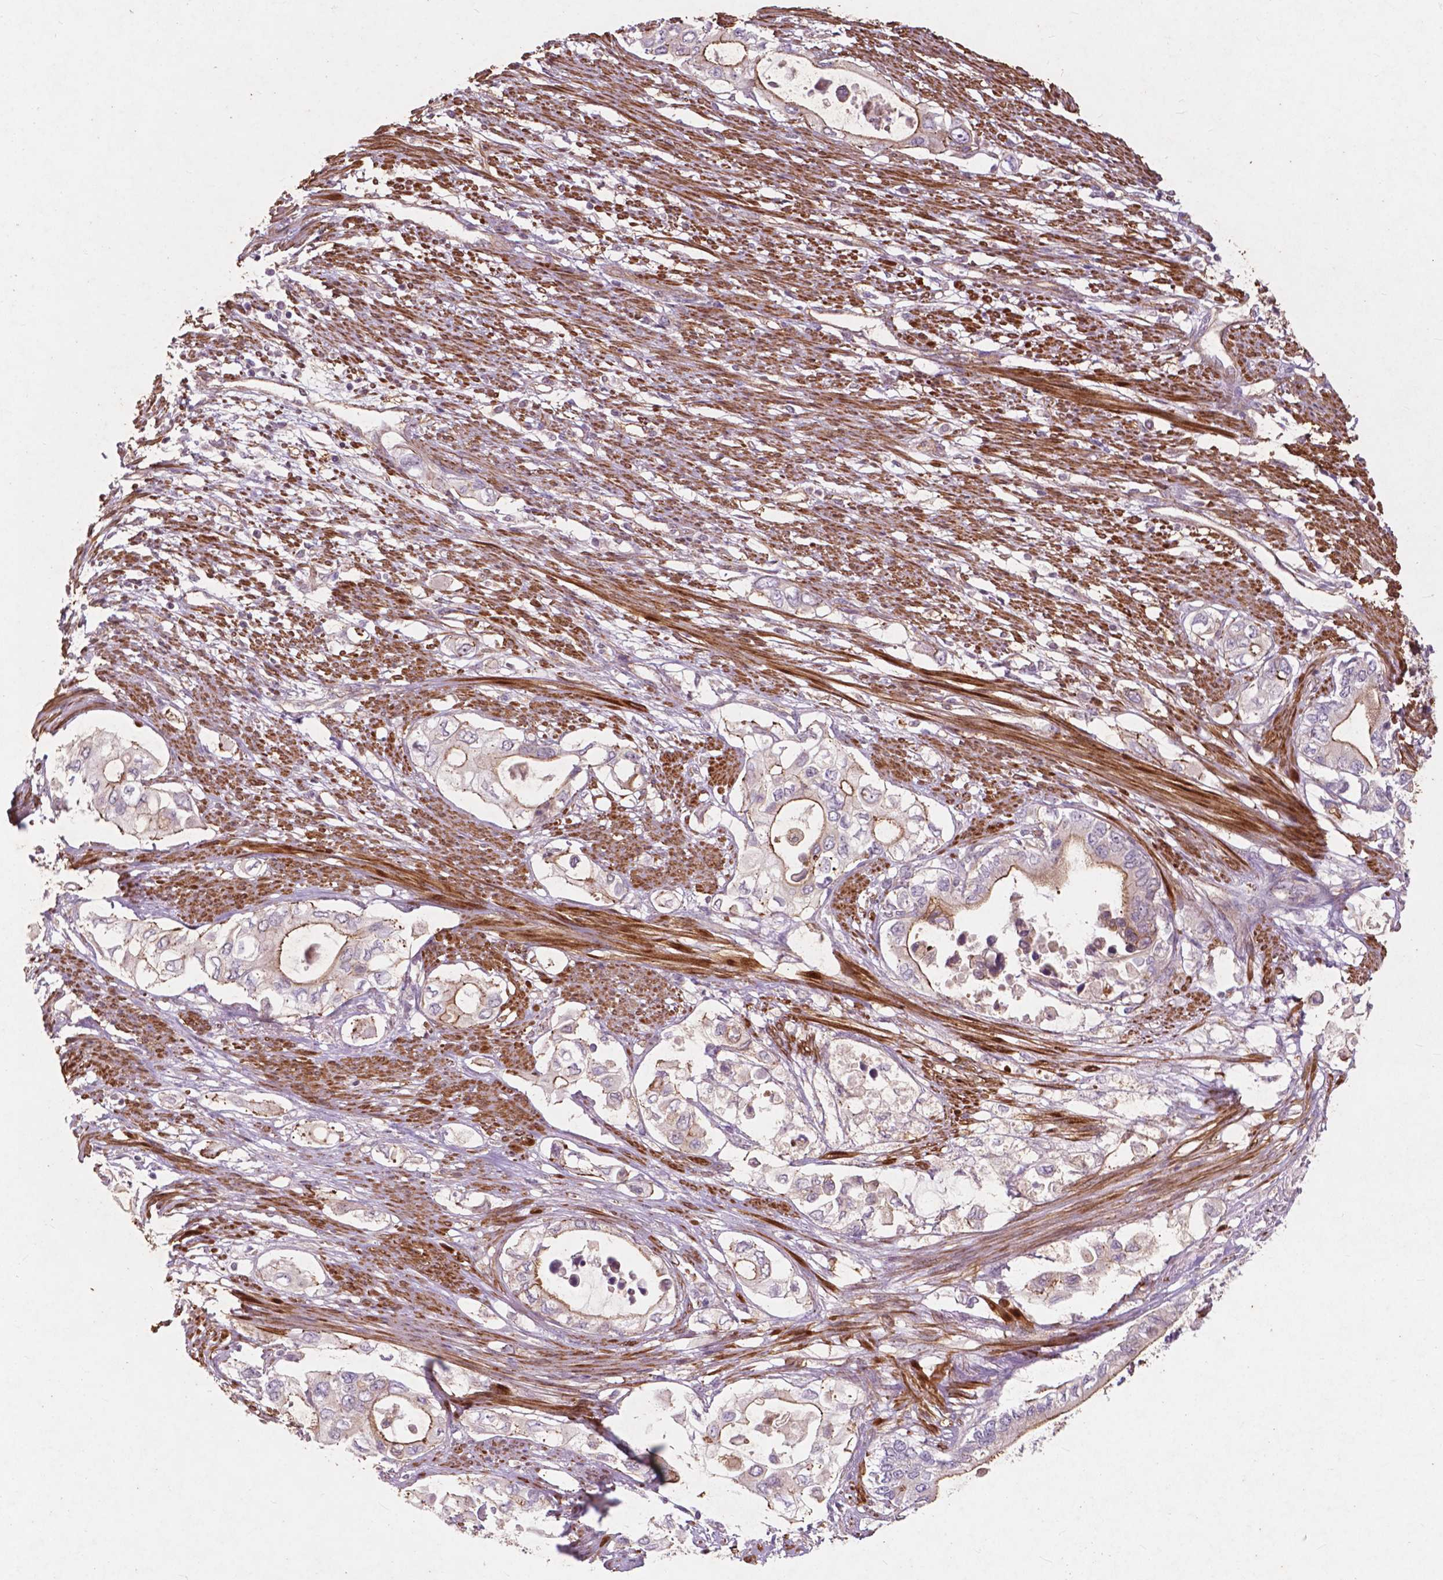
{"staining": {"intensity": "moderate", "quantity": "<25%", "location": "cytoplasmic/membranous"}, "tissue": "pancreatic cancer", "cell_type": "Tumor cells", "image_type": "cancer", "snomed": [{"axis": "morphology", "description": "Adenocarcinoma, NOS"}, {"axis": "topography", "description": "Pancreas"}], "caption": "This image demonstrates pancreatic cancer (adenocarcinoma) stained with immunohistochemistry (IHC) to label a protein in brown. The cytoplasmic/membranous of tumor cells show moderate positivity for the protein. Nuclei are counter-stained blue.", "gene": "RFPL4B", "patient": {"sex": "female", "age": 63}}